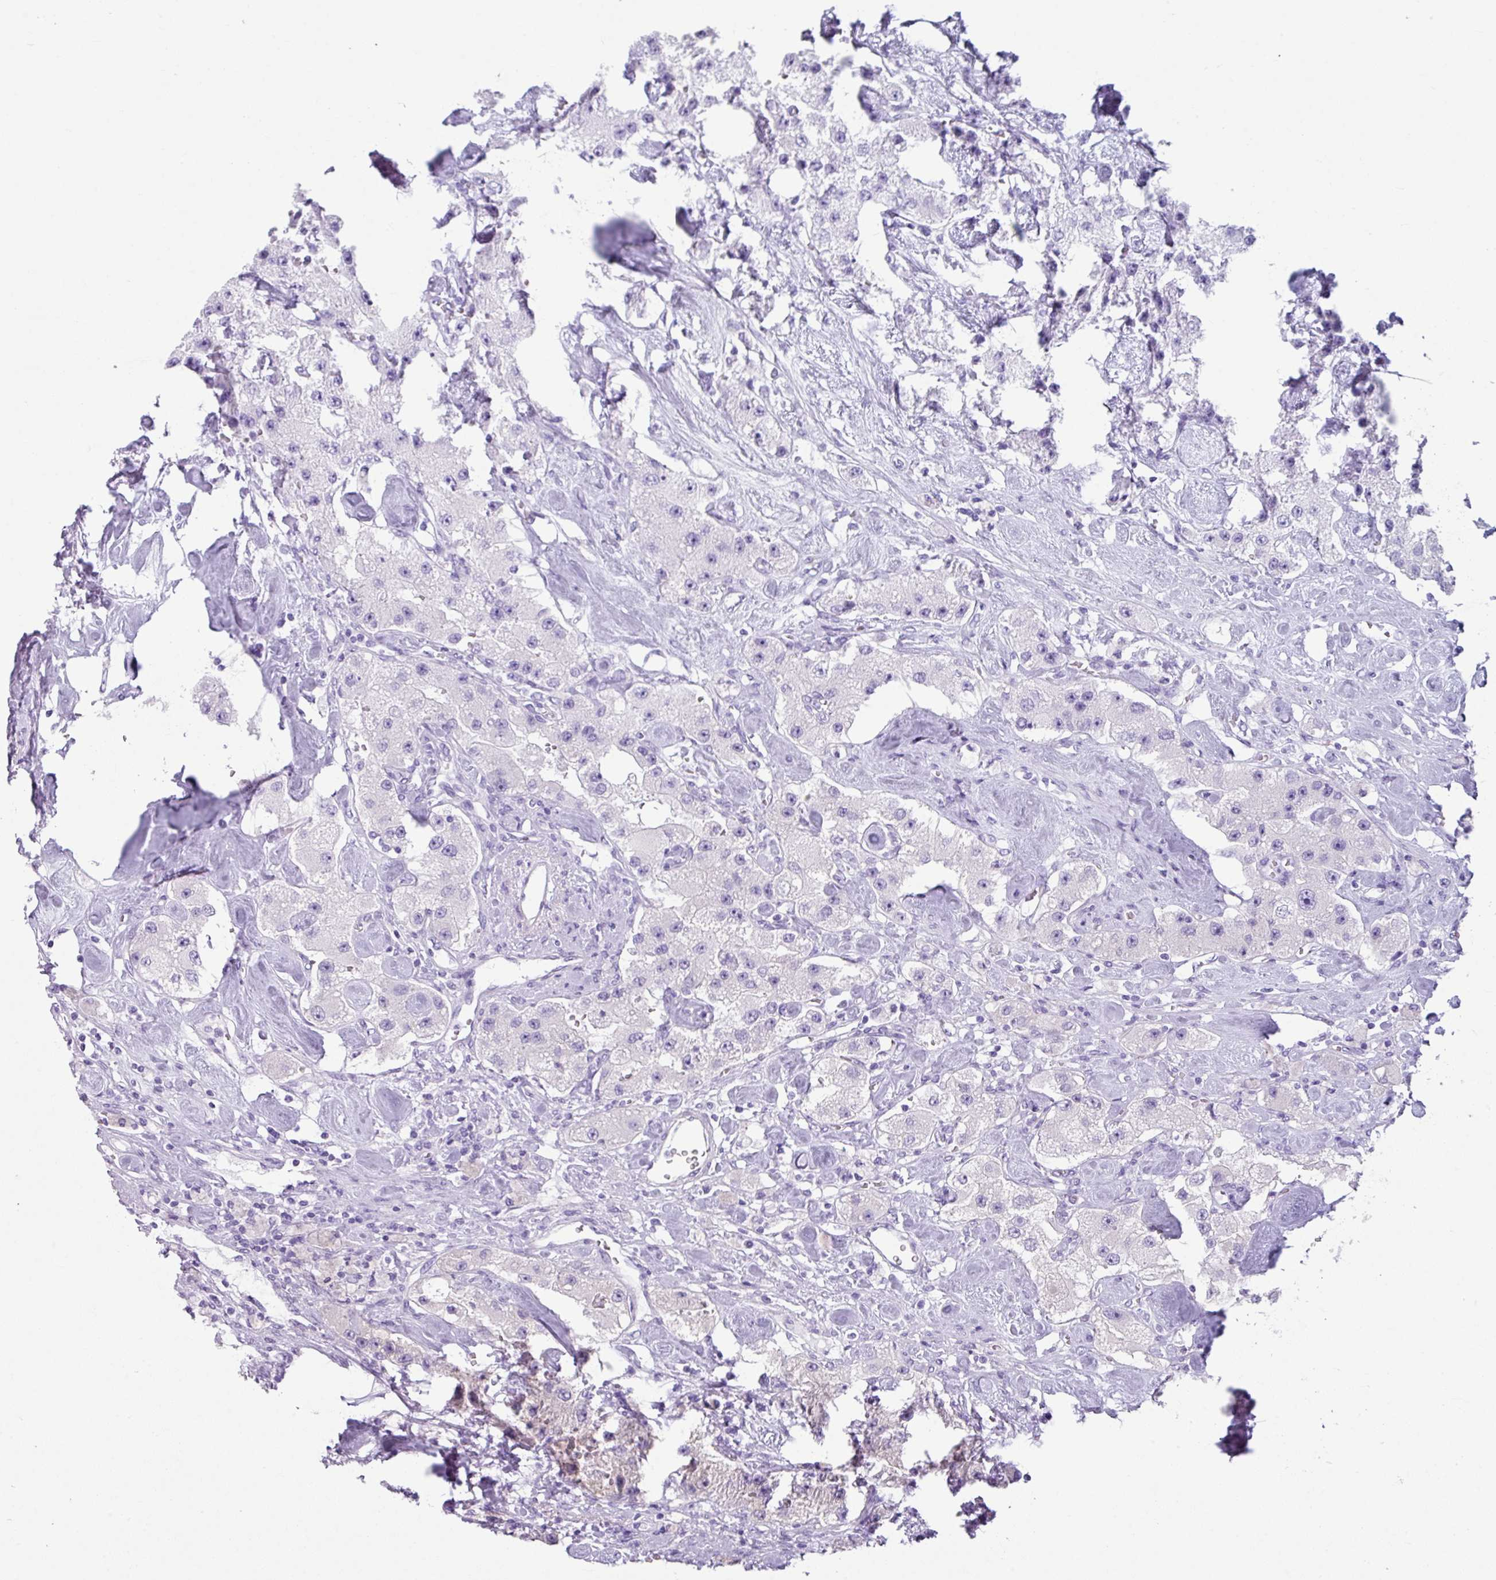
{"staining": {"intensity": "negative", "quantity": "none", "location": "none"}, "tissue": "carcinoid", "cell_type": "Tumor cells", "image_type": "cancer", "snomed": [{"axis": "morphology", "description": "Carcinoid, malignant, NOS"}, {"axis": "topography", "description": "Pancreas"}], "caption": "Tumor cells show no significant expression in carcinoid.", "gene": "PALS2", "patient": {"sex": "male", "age": 41}}